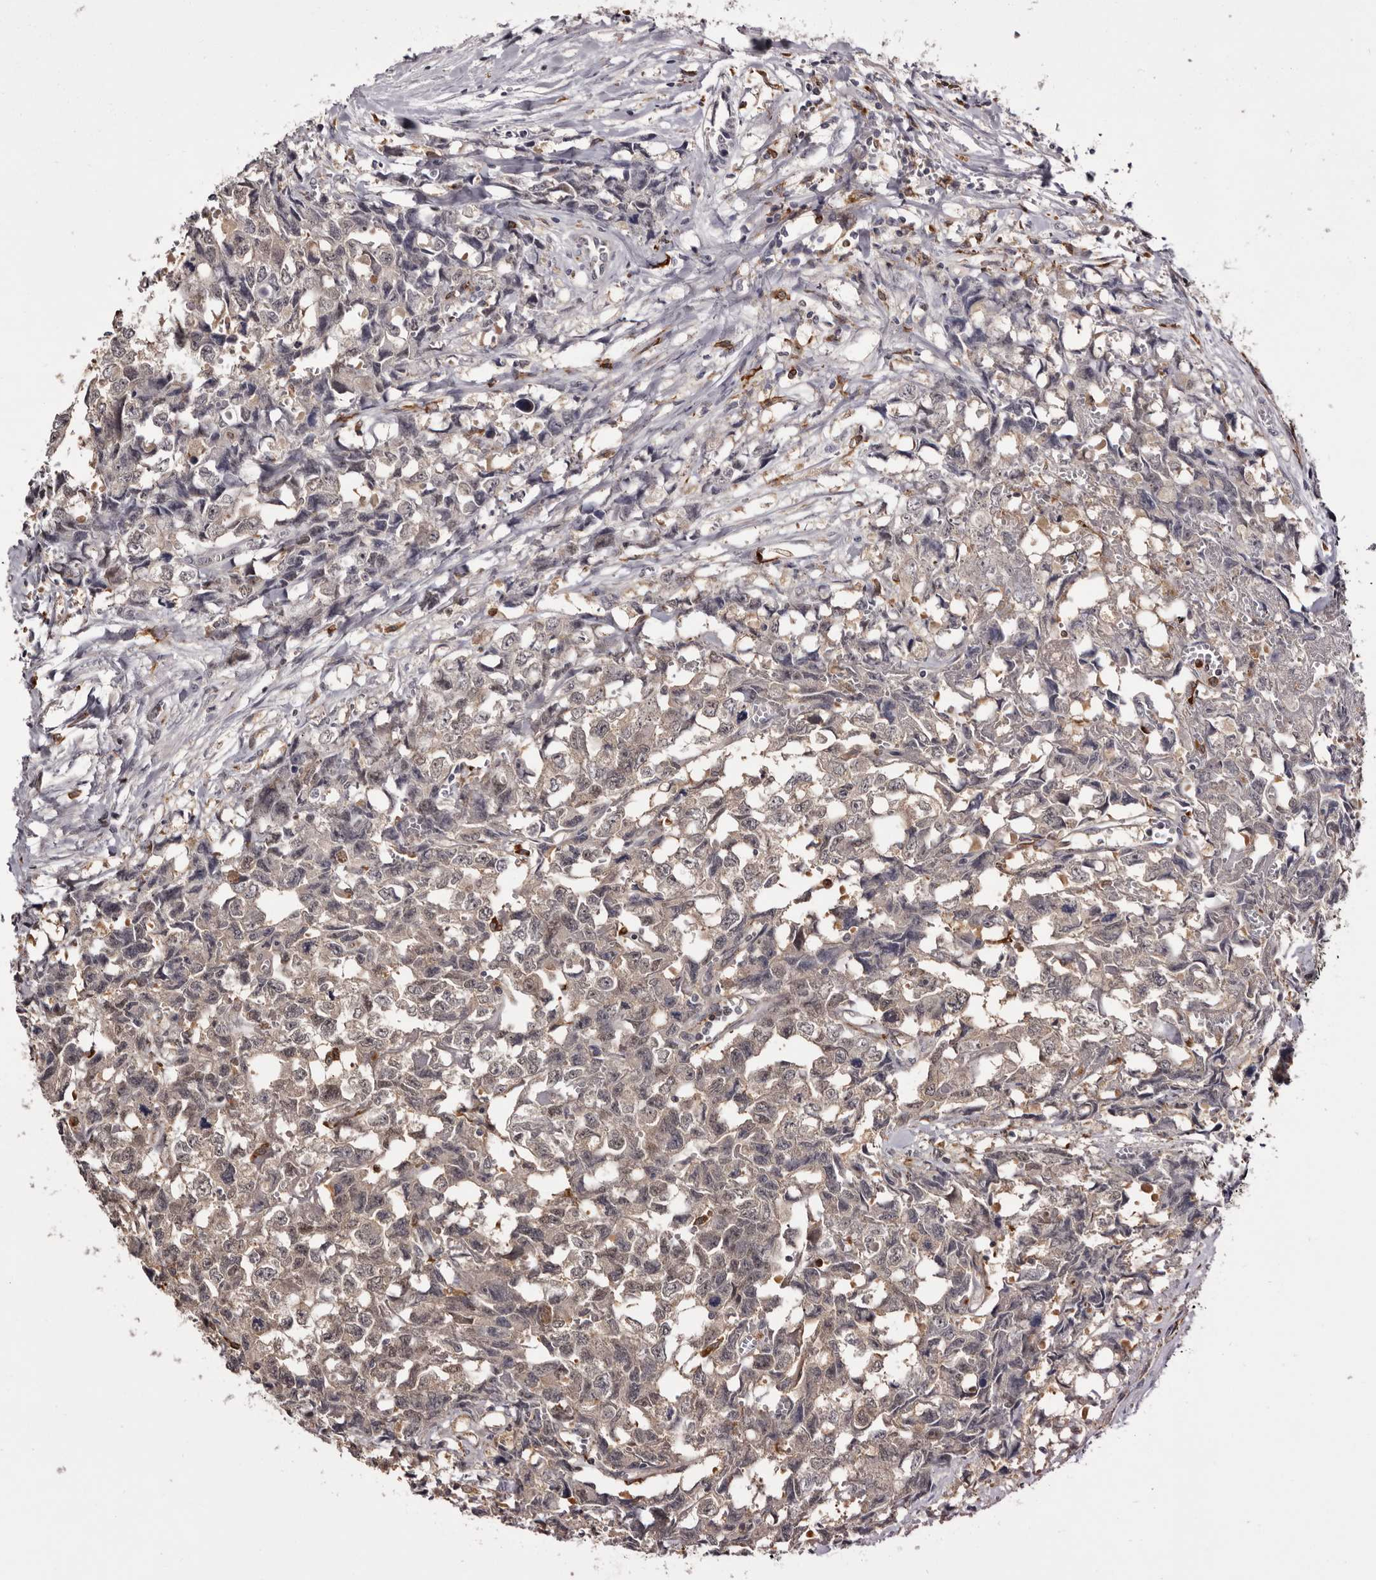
{"staining": {"intensity": "weak", "quantity": "<25%", "location": "cytoplasmic/membranous"}, "tissue": "testis cancer", "cell_type": "Tumor cells", "image_type": "cancer", "snomed": [{"axis": "morphology", "description": "Carcinoma, Embryonal, NOS"}, {"axis": "topography", "description": "Testis"}], "caption": "The immunohistochemistry (IHC) image has no significant staining in tumor cells of testis cancer (embryonal carcinoma) tissue.", "gene": "TNNI1", "patient": {"sex": "male", "age": 31}}